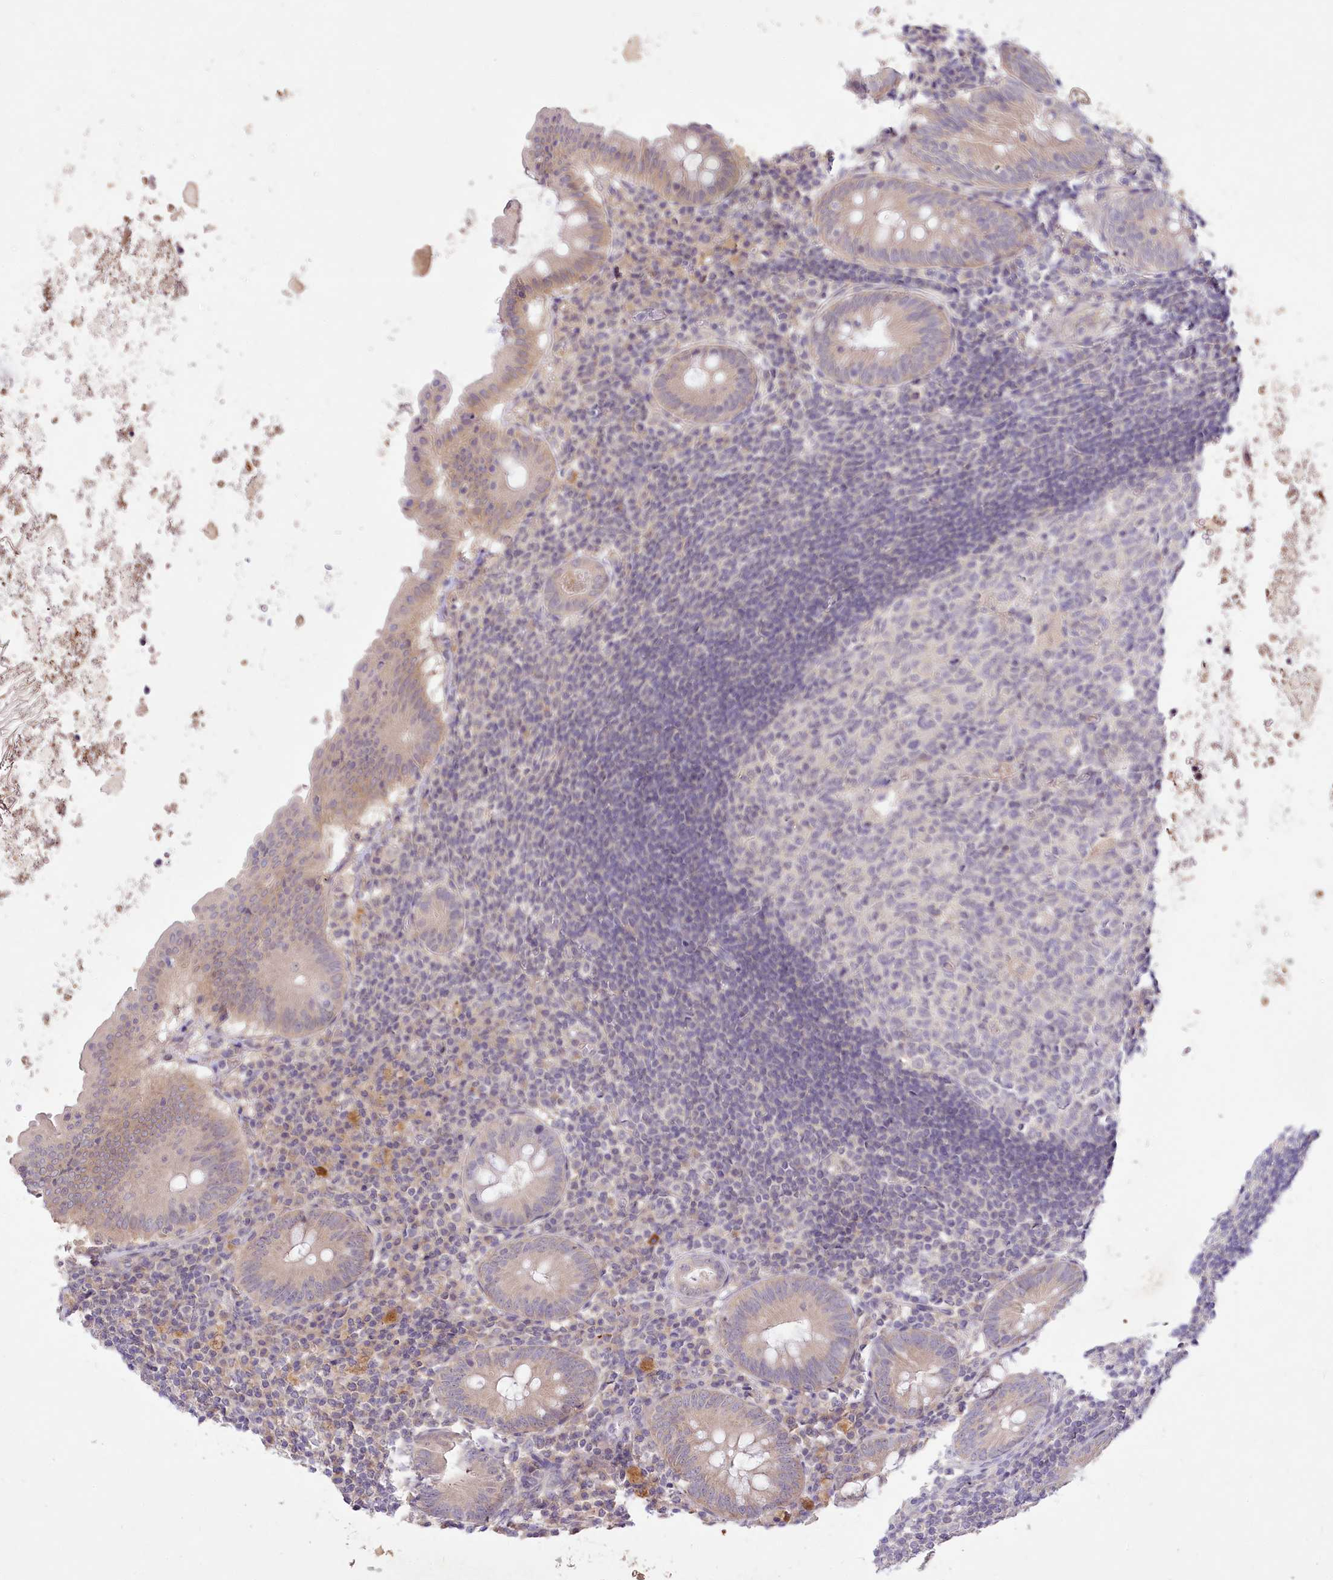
{"staining": {"intensity": "weak", "quantity": "<25%", "location": "cytoplasmic/membranous"}, "tissue": "appendix", "cell_type": "Glandular cells", "image_type": "normal", "snomed": [{"axis": "morphology", "description": "Normal tissue, NOS"}, {"axis": "topography", "description": "Appendix"}], "caption": "This is a image of IHC staining of benign appendix, which shows no staining in glandular cells.", "gene": "EFHC2", "patient": {"sex": "female", "age": 54}}